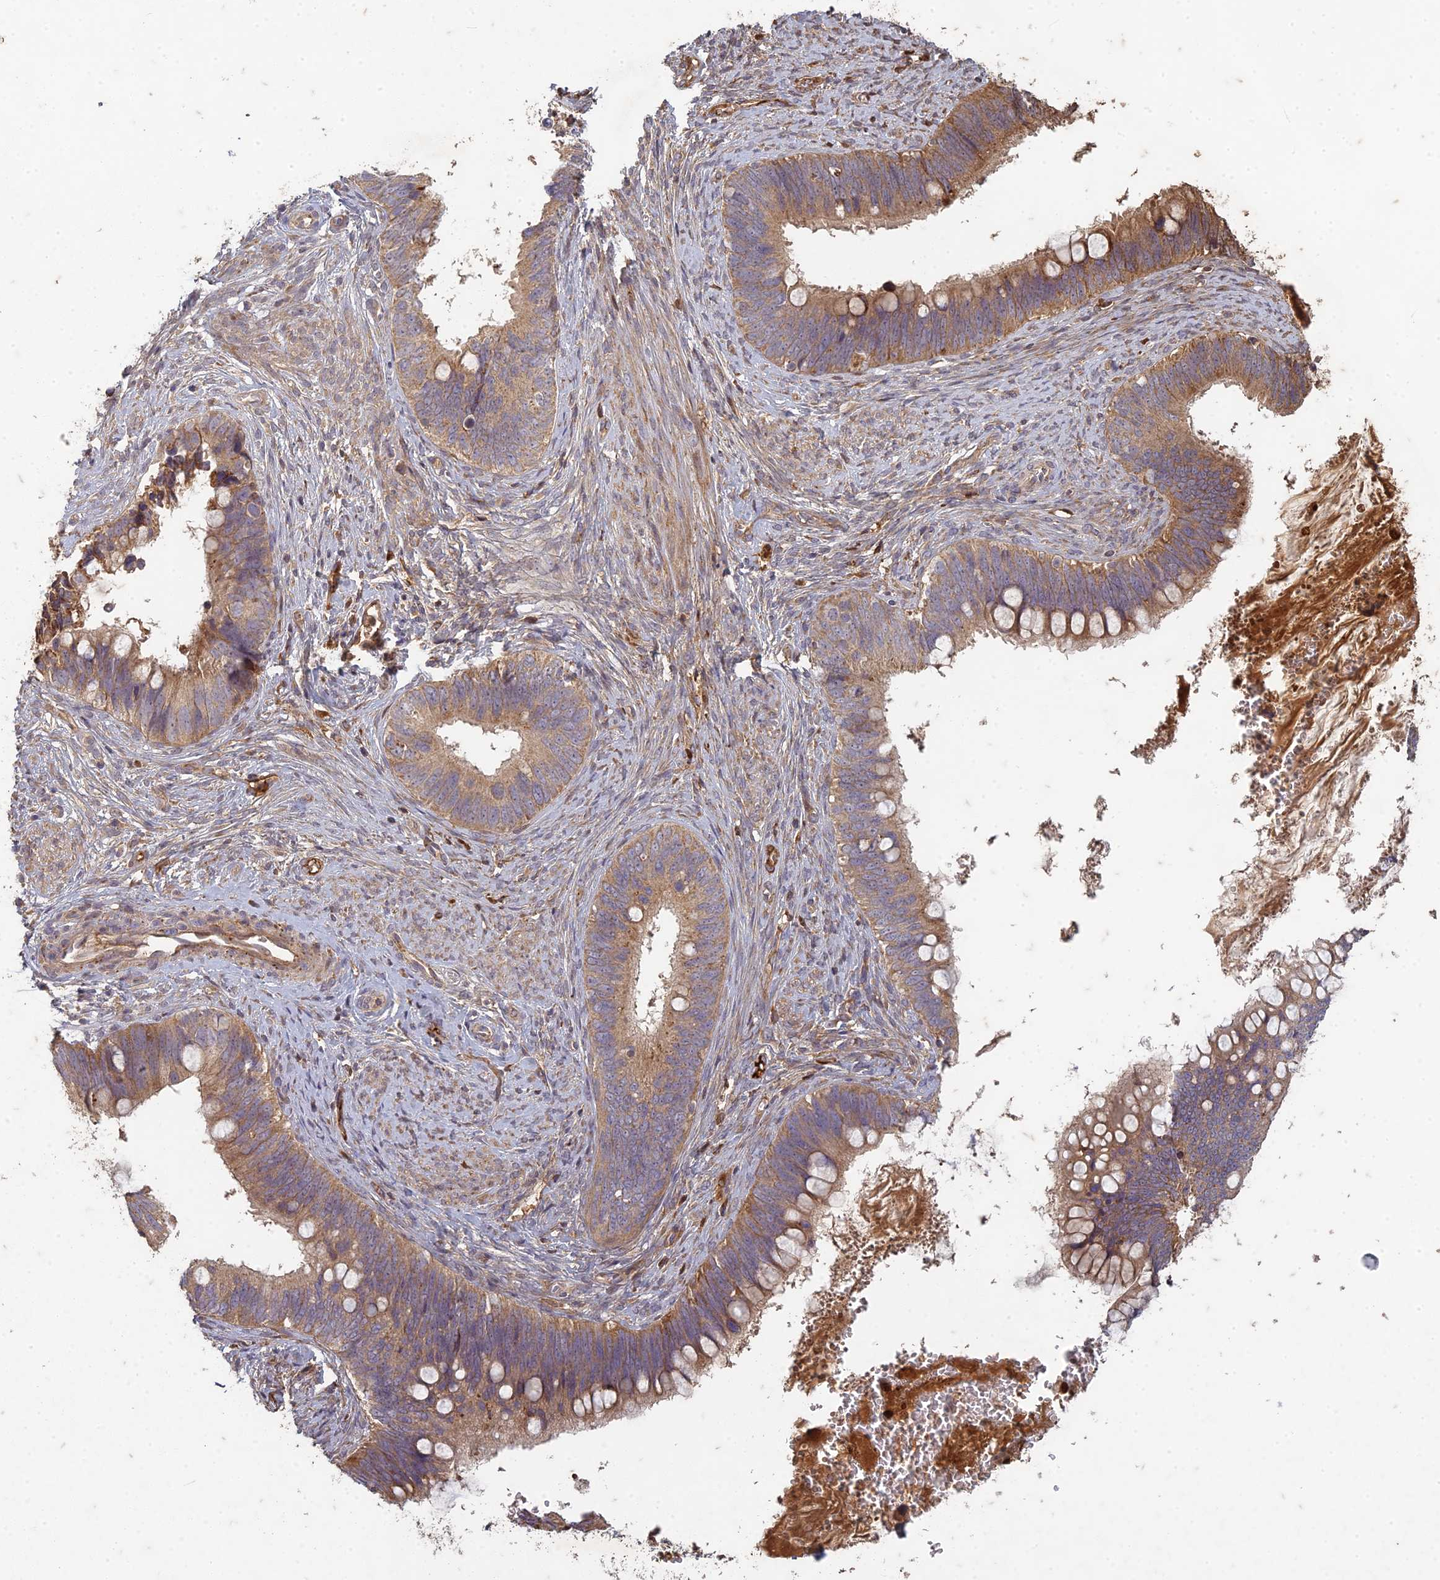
{"staining": {"intensity": "moderate", "quantity": ">75%", "location": "cytoplasmic/membranous"}, "tissue": "cervical cancer", "cell_type": "Tumor cells", "image_type": "cancer", "snomed": [{"axis": "morphology", "description": "Adenocarcinoma, NOS"}, {"axis": "topography", "description": "Cervix"}], "caption": "This histopathology image shows cervical cancer stained with immunohistochemistry to label a protein in brown. The cytoplasmic/membranous of tumor cells show moderate positivity for the protein. Nuclei are counter-stained blue.", "gene": "TCF25", "patient": {"sex": "female", "age": 42}}